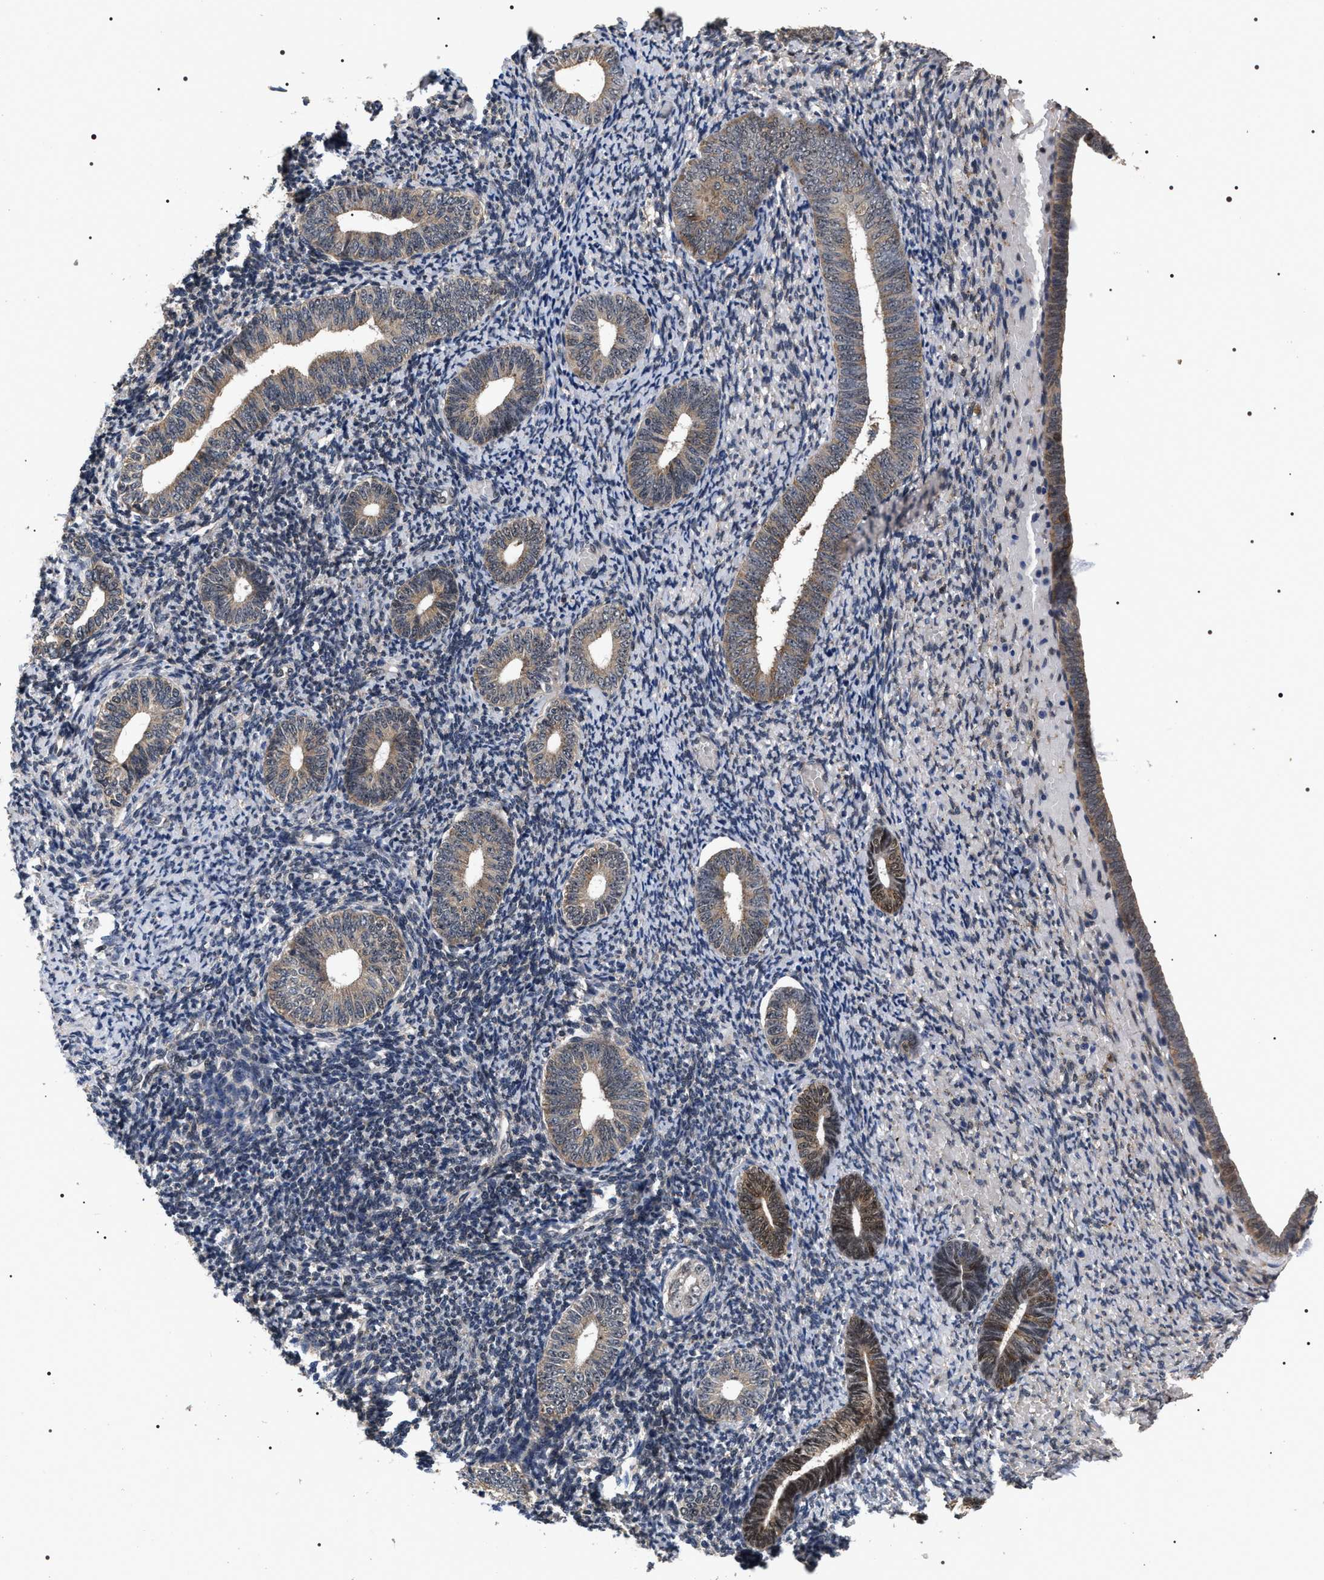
{"staining": {"intensity": "weak", "quantity": "<25%", "location": "cytoplasmic/membranous"}, "tissue": "endometrium", "cell_type": "Cells in endometrial stroma", "image_type": "normal", "snomed": [{"axis": "morphology", "description": "Normal tissue, NOS"}, {"axis": "topography", "description": "Endometrium"}], "caption": "Photomicrograph shows no significant protein positivity in cells in endometrial stroma of benign endometrium.", "gene": "UPF3A", "patient": {"sex": "female", "age": 66}}